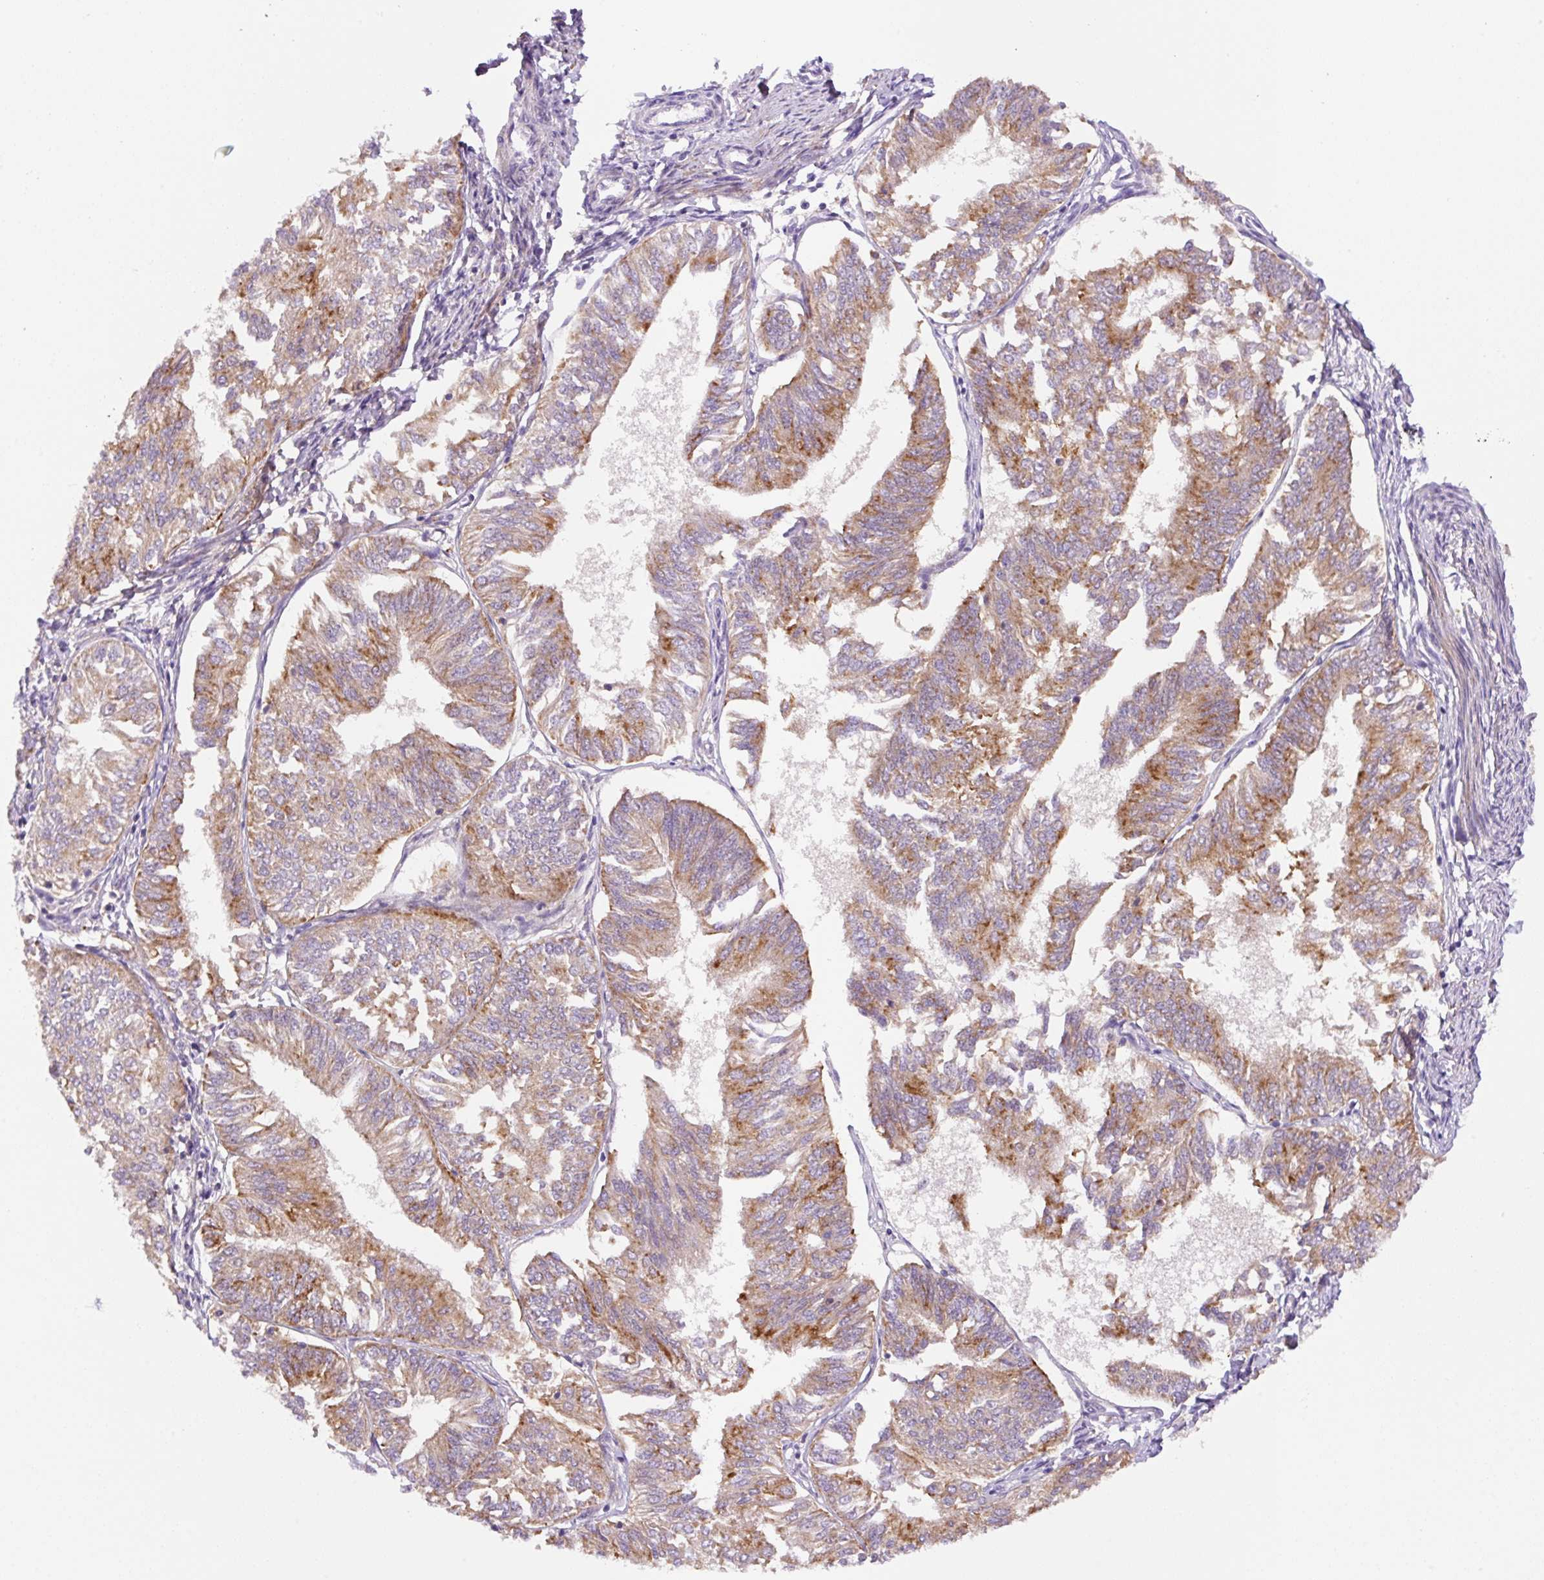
{"staining": {"intensity": "moderate", "quantity": ">75%", "location": "cytoplasmic/membranous"}, "tissue": "endometrial cancer", "cell_type": "Tumor cells", "image_type": "cancer", "snomed": [{"axis": "morphology", "description": "Adenocarcinoma, NOS"}, {"axis": "topography", "description": "Endometrium"}], "caption": "Endometrial cancer (adenocarcinoma) stained with immunohistochemistry (IHC) exhibits moderate cytoplasmic/membranous expression in approximately >75% of tumor cells. Using DAB (3,3'-diaminobenzidine) (brown) and hematoxylin (blue) stains, captured at high magnification using brightfield microscopy.", "gene": "CEBPZOS", "patient": {"sex": "female", "age": 58}}